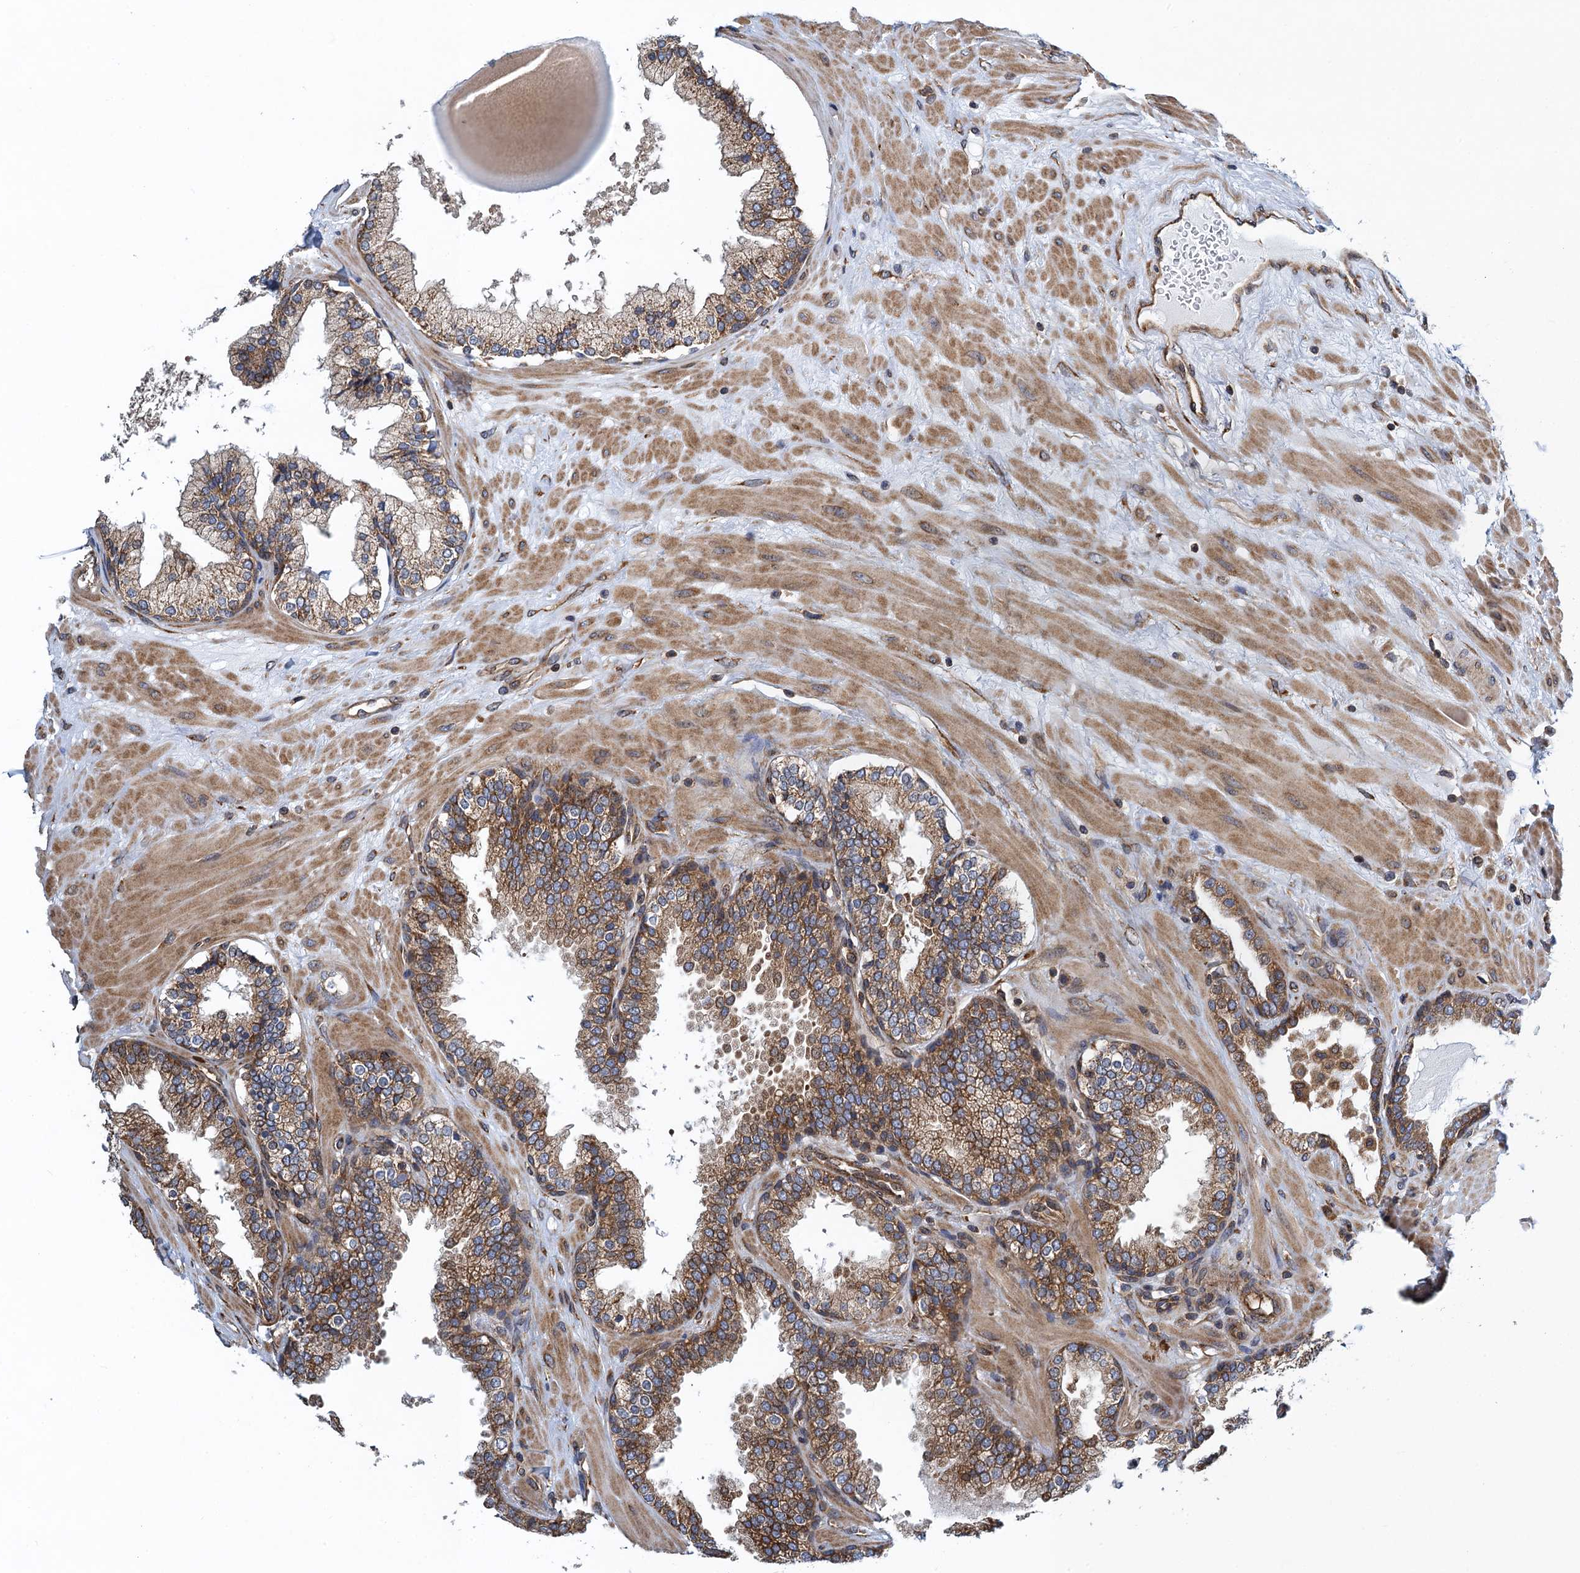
{"staining": {"intensity": "moderate", "quantity": "25%-75%", "location": "cytoplasmic/membranous"}, "tissue": "prostate", "cell_type": "Glandular cells", "image_type": "normal", "snomed": [{"axis": "morphology", "description": "Normal tissue, NOS"}, {"axis": "topography", "description": "Prostate"}], "caption": "An image showing moderate cytoplasmic/membranous staining in about 25%-75% of glandular cells in normal prostate, as visualized by brown immunohistochemical staining.", "gene": "MDM1", "patient": {"sex": "male", "age": 51}}